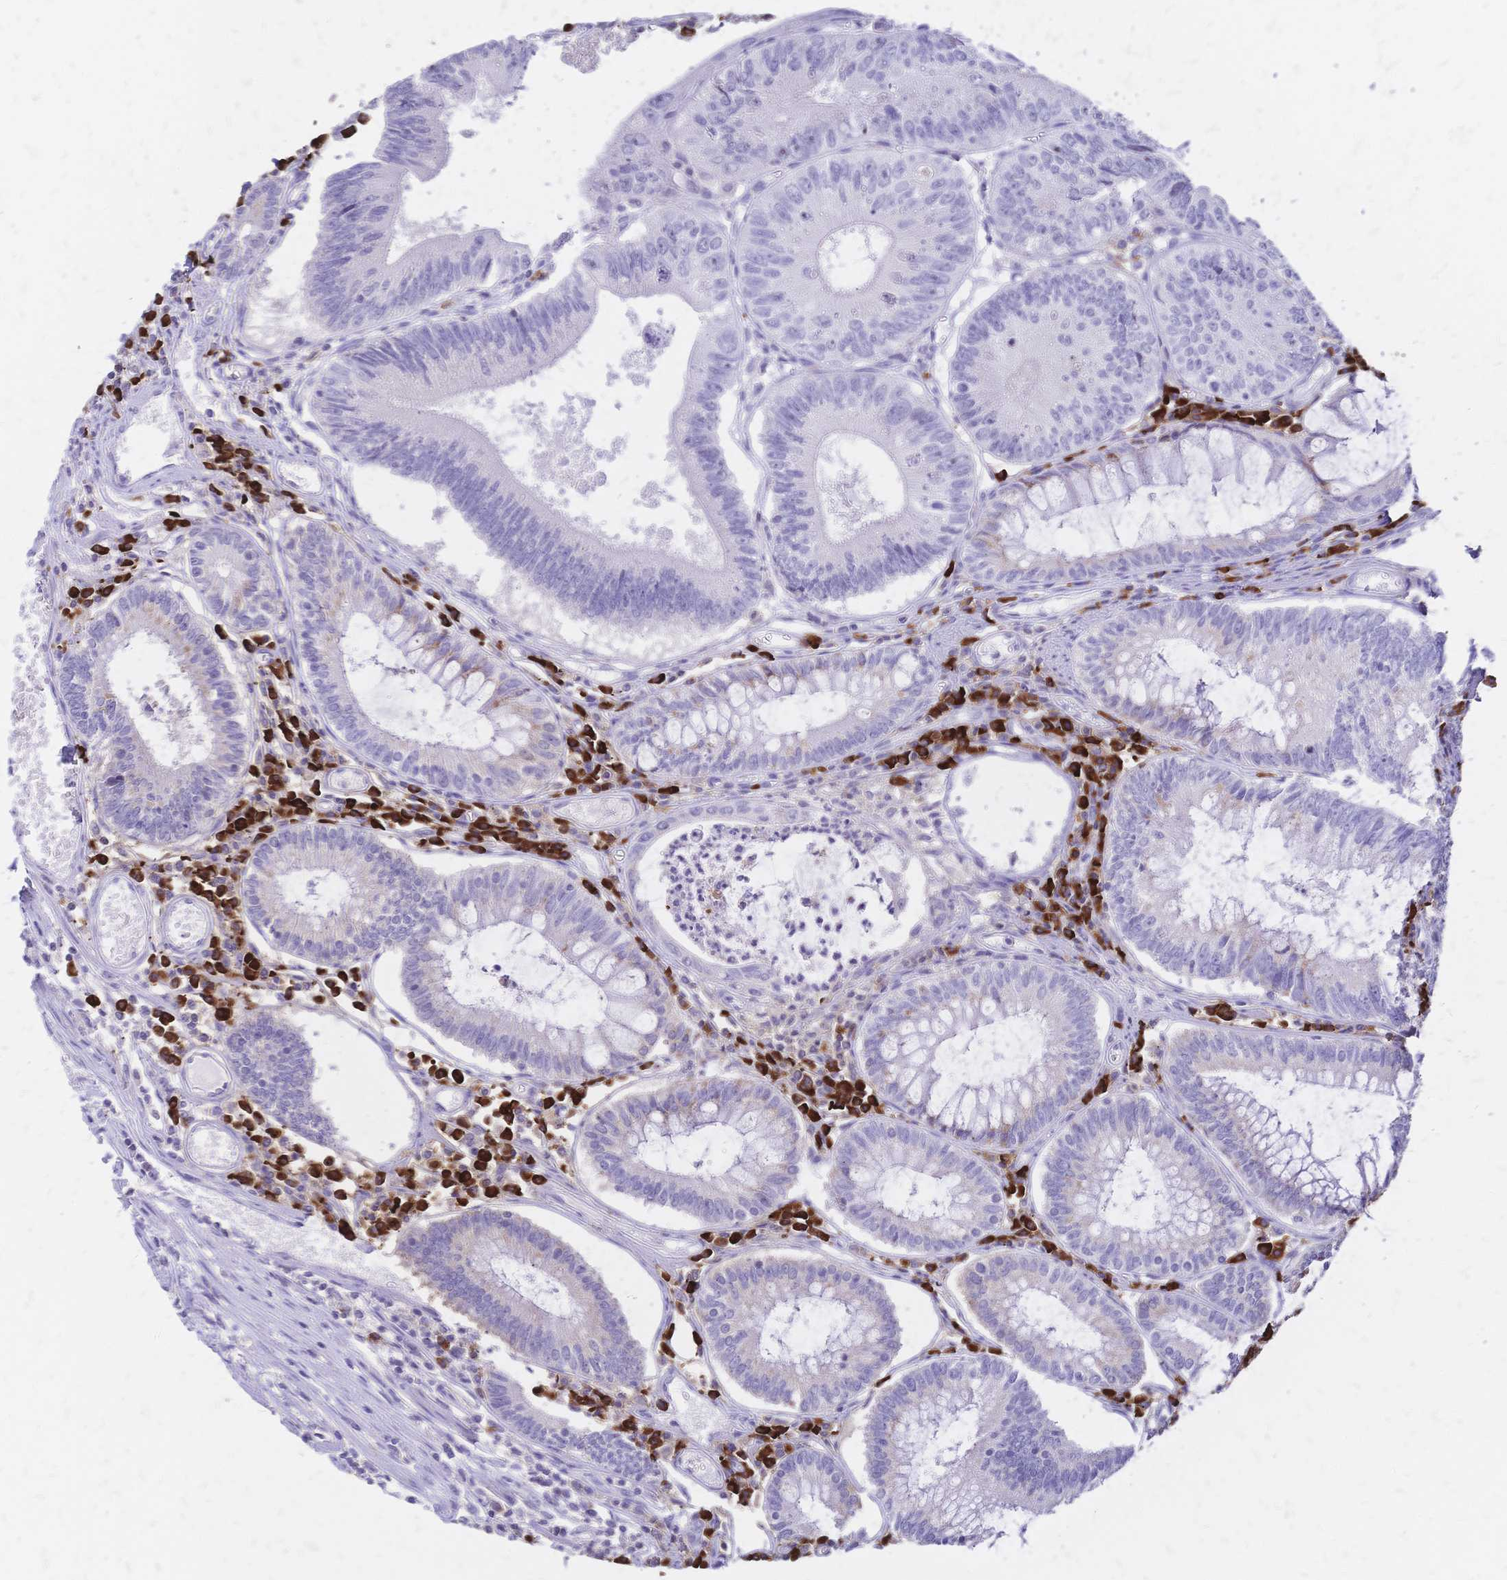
{"staining": {"intensity": "negative", "quantity": "none", "location": "none"}, "tissue": "colorectal cancer", "cell_type": "Tumor cells", "image_type": "cancer", "snomed": [{"axis": "morphology", "description": "Adenocarcinoma, NOS"}, {"axis": "topography", "description": "Rectum"}], "caption": "Colorectal adenocarcinoma was stained to show a protein in brown. There is no significant positivity in tumor cells.", "gene": "IL2RA", "patient": {"sex": "female", "age": 81}}